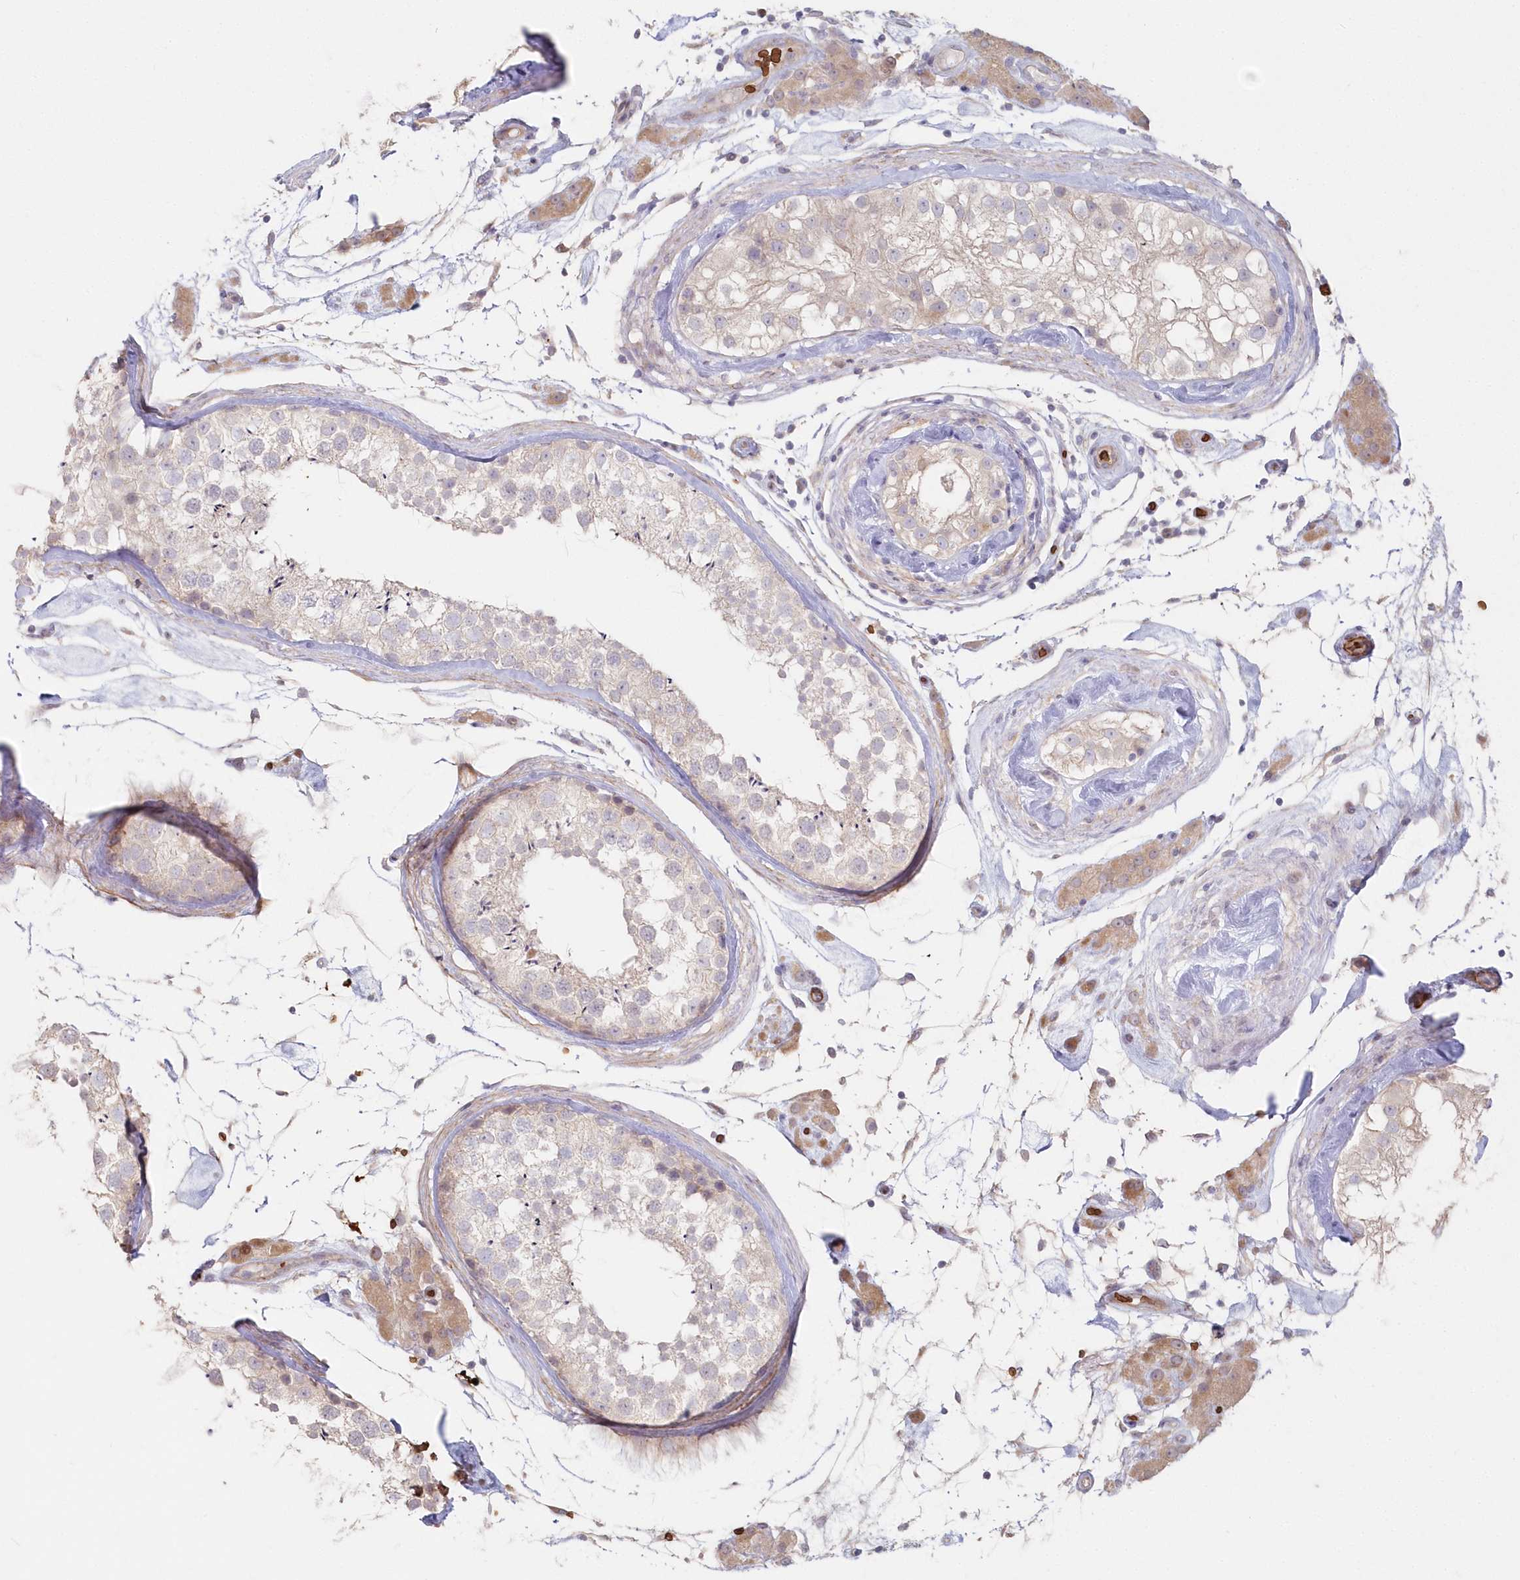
{"staining": {"intensity": "weak", "quantity": "<25%", "location": "cytoplasmic/membranous"}, "tissue": "testis", "cell_type": "Cells in seminiferous ducts", "image_type": "normal", "snomed": [{"axis": "morphology", "description": "Normal tissue, NOS"}, {"axis": "topography", "description": "Testis"}], "caption": "This is an IHC photomicrograph of normal human testis. There is no staining in cells in seminiferous ducts.", "gene": "SERINC1", "patient": {"sex": "male", "age": 46}}